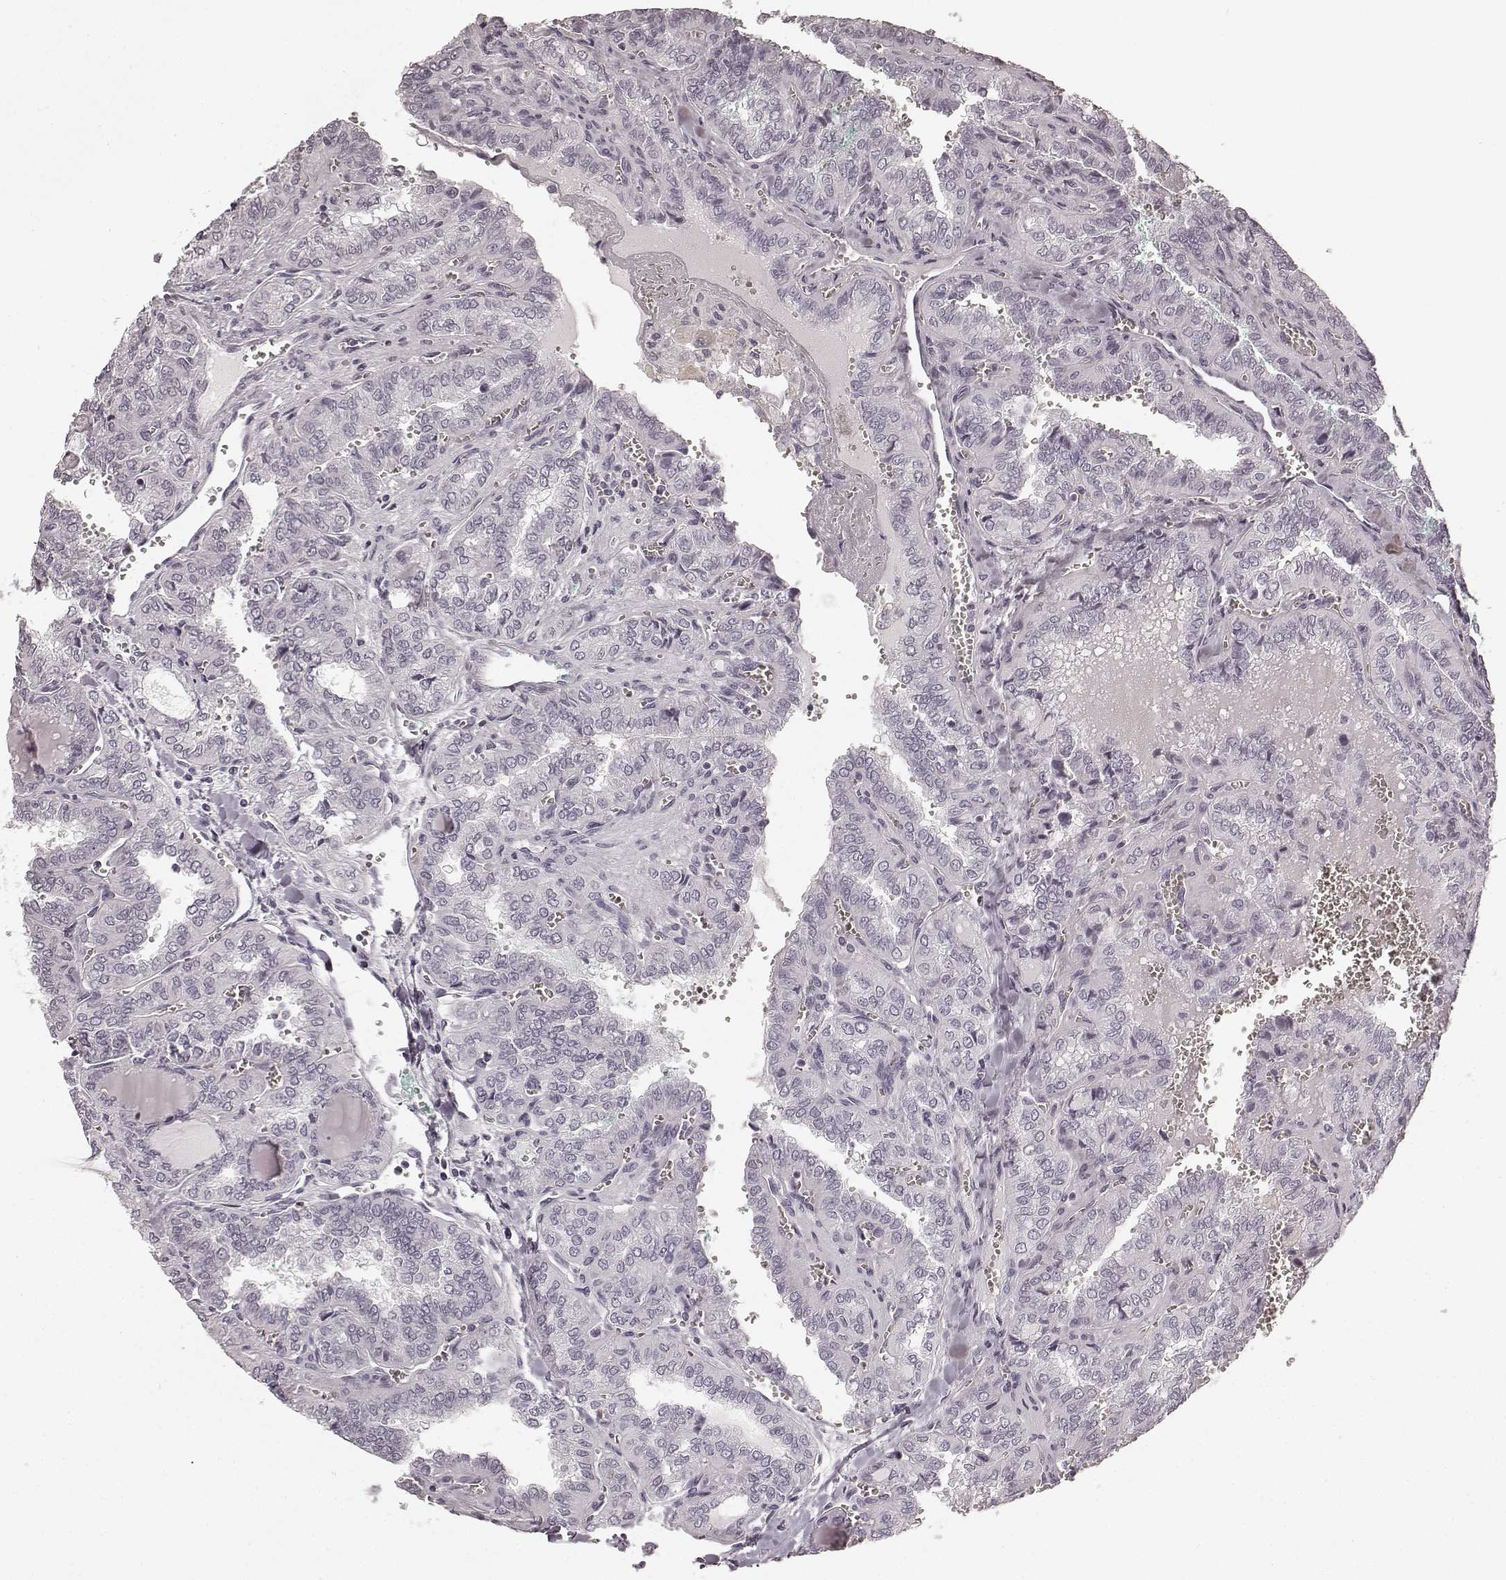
{"staining": {"intensity": "negative", "quantity": "none", "location": "none"}, "tissue": "thyroid cancer", "cell_type": "Tumor cells", "image_type": "cancer", "snomed": [{"axis": "morphology", "description": "Papillary adenocarcinoma, NOS"}, {"axis": "topography", "description": "Thyroid gland"}], "caption": "Immunohistochemistry of human papillary adenocarcinoma (thyroid) displays no positivity in tumor cells.", "gene": "TMPRSS15", "patient": {"sex": "female", "age": 41}}